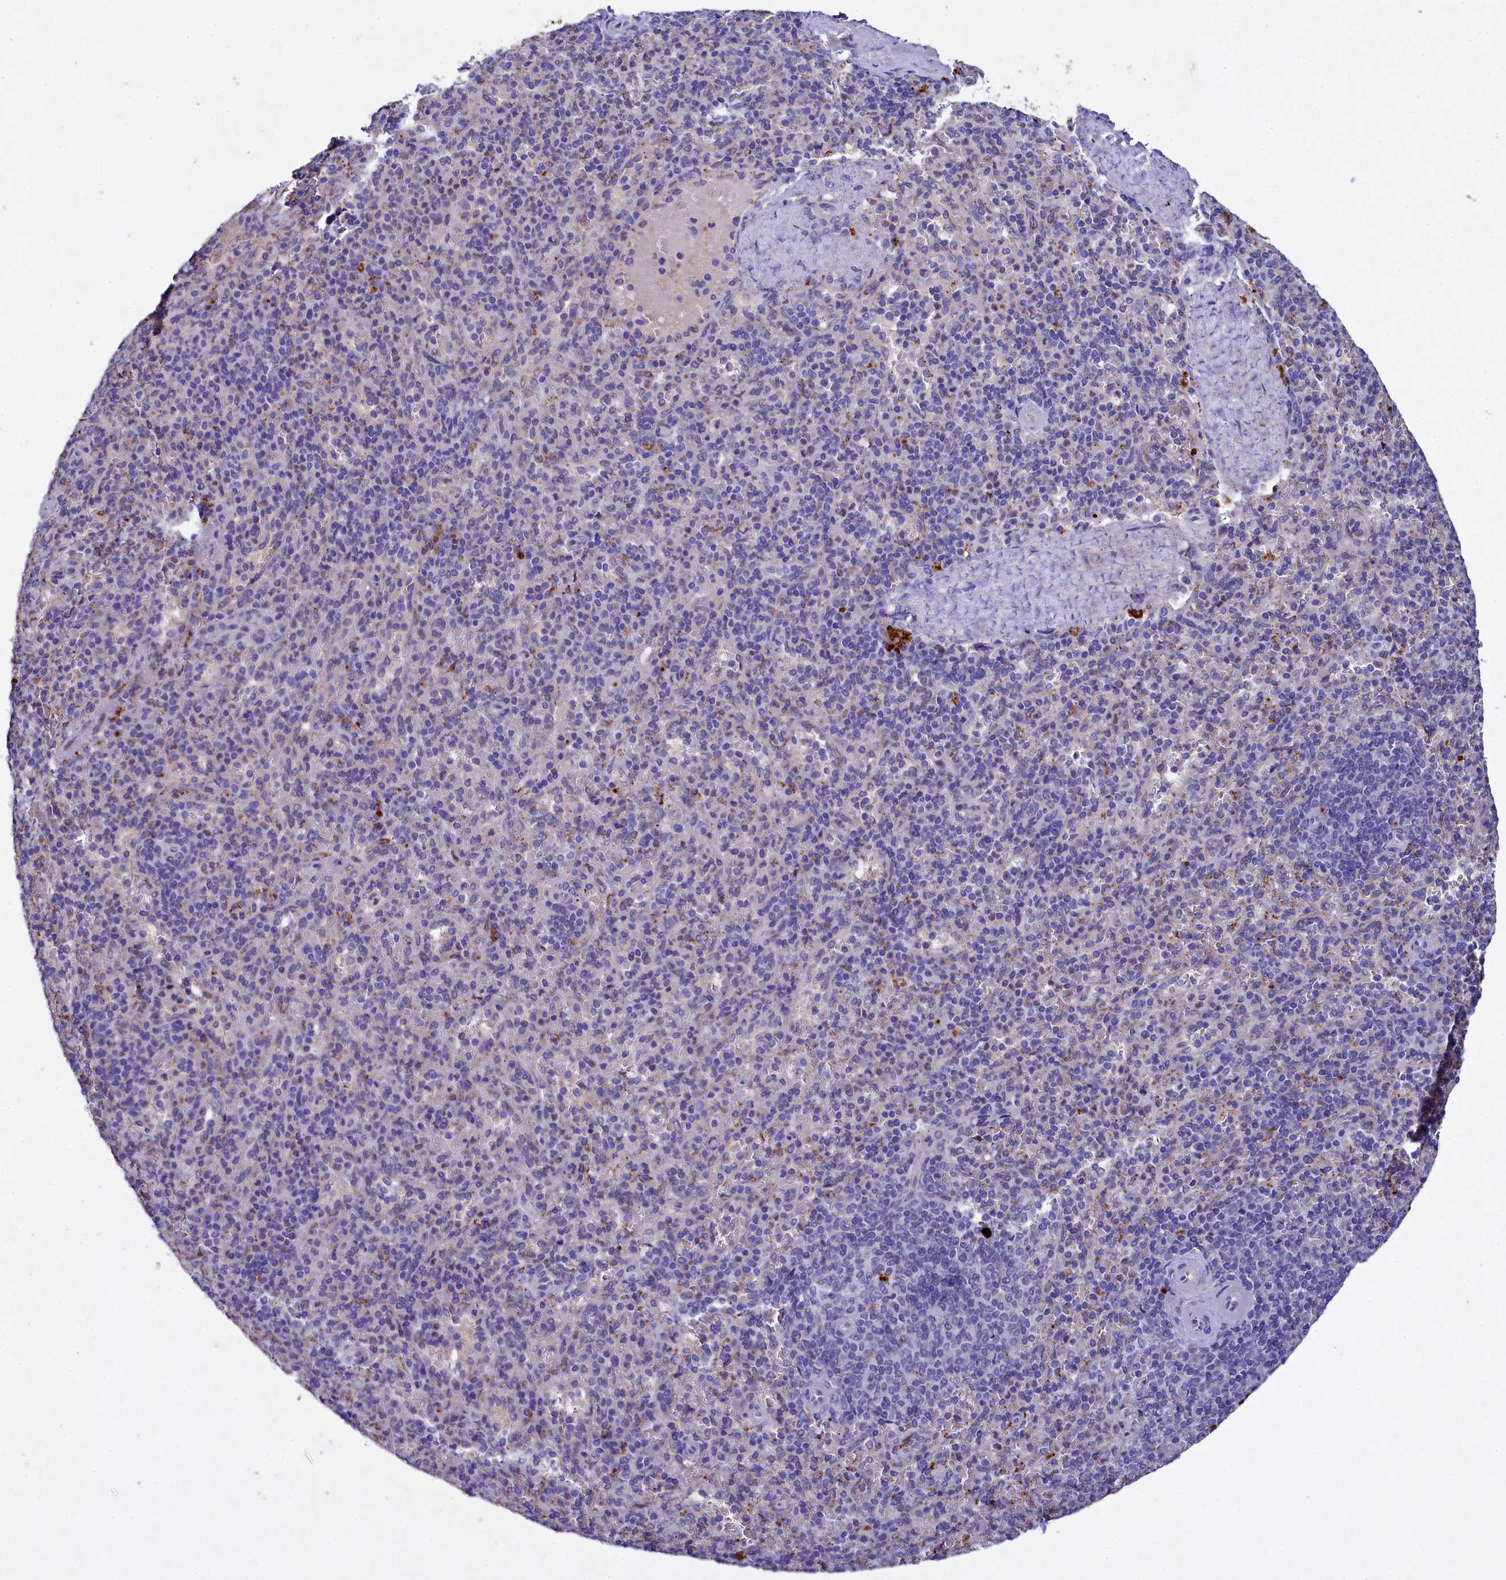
{"staining": {"intensity": "moderate", "quantity": "<25%", "location": "cytoplasmic/membranous"}, "tissue": "spleen", "cell_type": "Cells in red pulp", "image_type": "normal", "snomed": [{"axis": "morphology", "description": "Normal tissue, NOS"}, {"axis": "topography", "description": "Spleen"}], "caption": "Unremarkable spleen shows moderate cytoplasmic/membranous expression in approximately <25% of cells in red pulp, visualized by immunohistochemistry. (IHC, brightfield microscopy, high magnification).", "gene": "TGDS", "patient": {"sex": "male", "age": 82}}